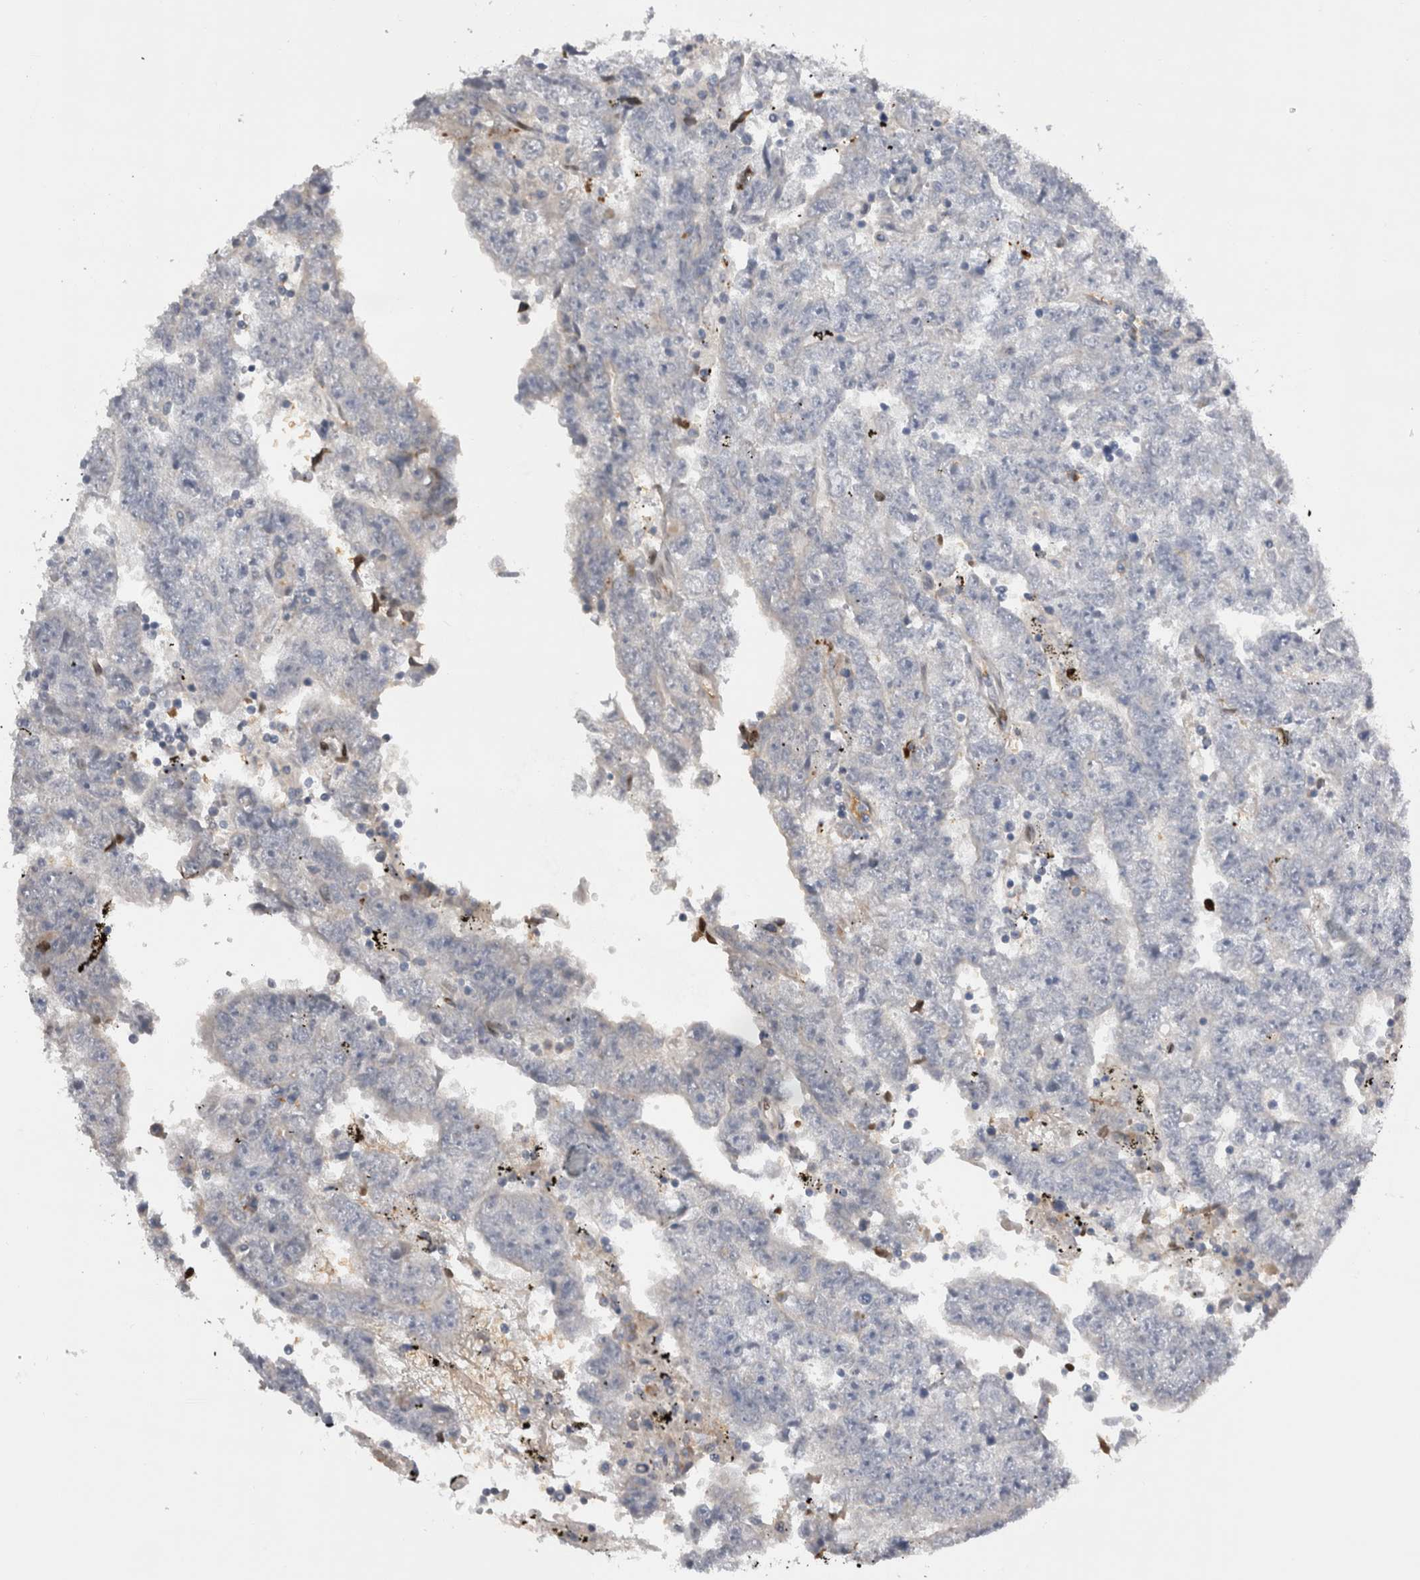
{"staining": {"intensity": "negative", "quantity": "none", "location": "none"}, "tissue": "testis cancer", "cell_type": "Tumor cells", "image_type": "cancer", "snomed": [{"axis": "morphology", "description": "Carcinoma, Embryonal, NOS"}, {"axis": "topography", "description": "Testis"}], "caption": "Immunohistochemistry image of neoplastic tissue: human testis cancer (embryonal carcinoma) stained with DAB displays no significant protein staining in tumor cells. (DAB IHC with hematoxylin counter stain).", "gene": "DMTN", "patient": {"sex": "male", "age": 25}}